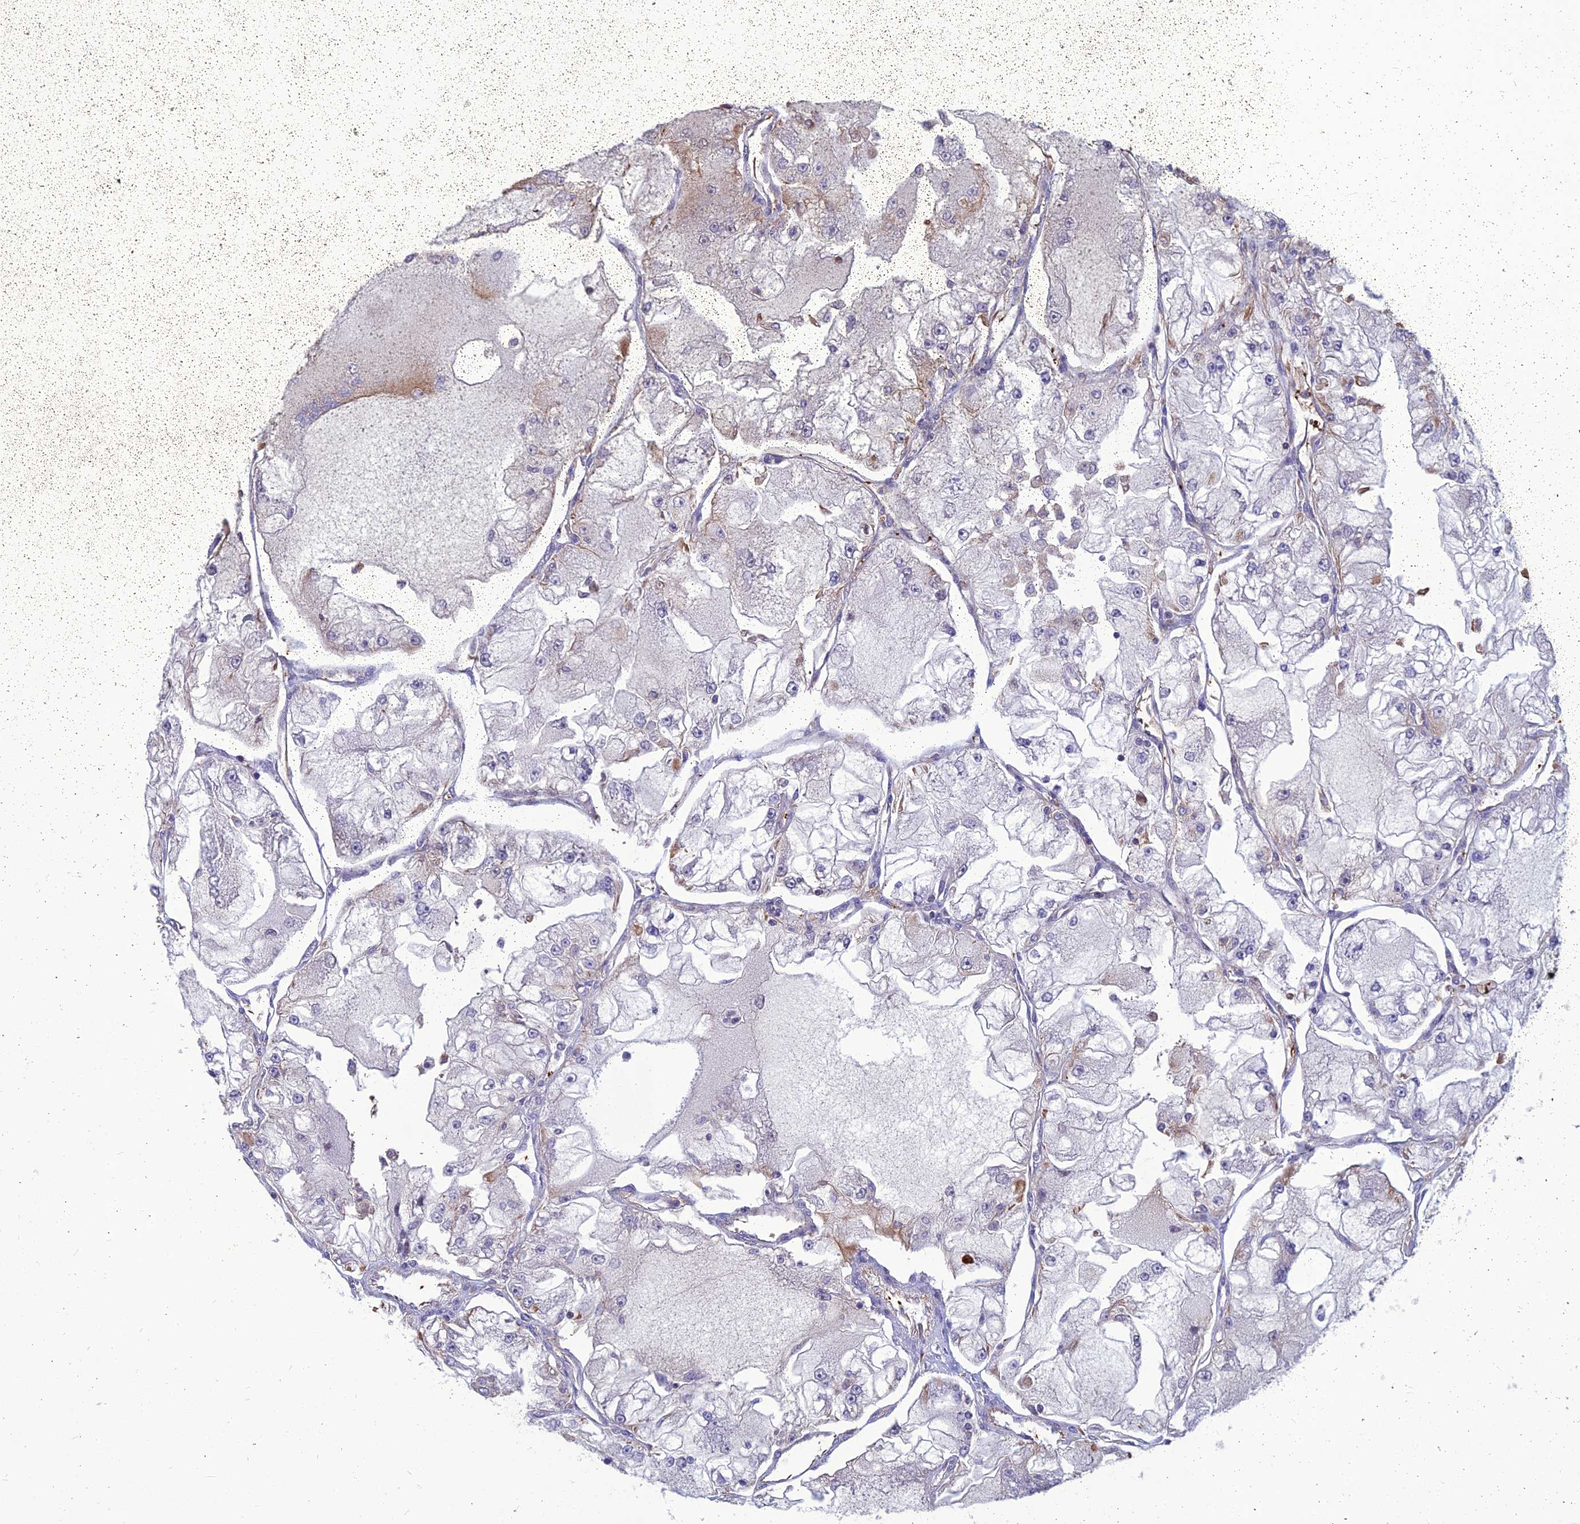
{"staining": {"intensity": "weak", "quantity": "<25%", "location": "cytoplasmic/membranous"}, "tissue": "renal cancer", "cell_type": "Tumor cells", "image_type": "cancer", "snomed": [{"axis": "morphology", "description": "Adenocarcinoma, NOS"}, {"axis": "topography", "description": "Kidney"}], "caption": "Renal cancer stained for a protein using immunohistochemistry displays no expression tumor cells.", "gene": "PSMD11", "patient": {"sex": "female", "age": 72}}